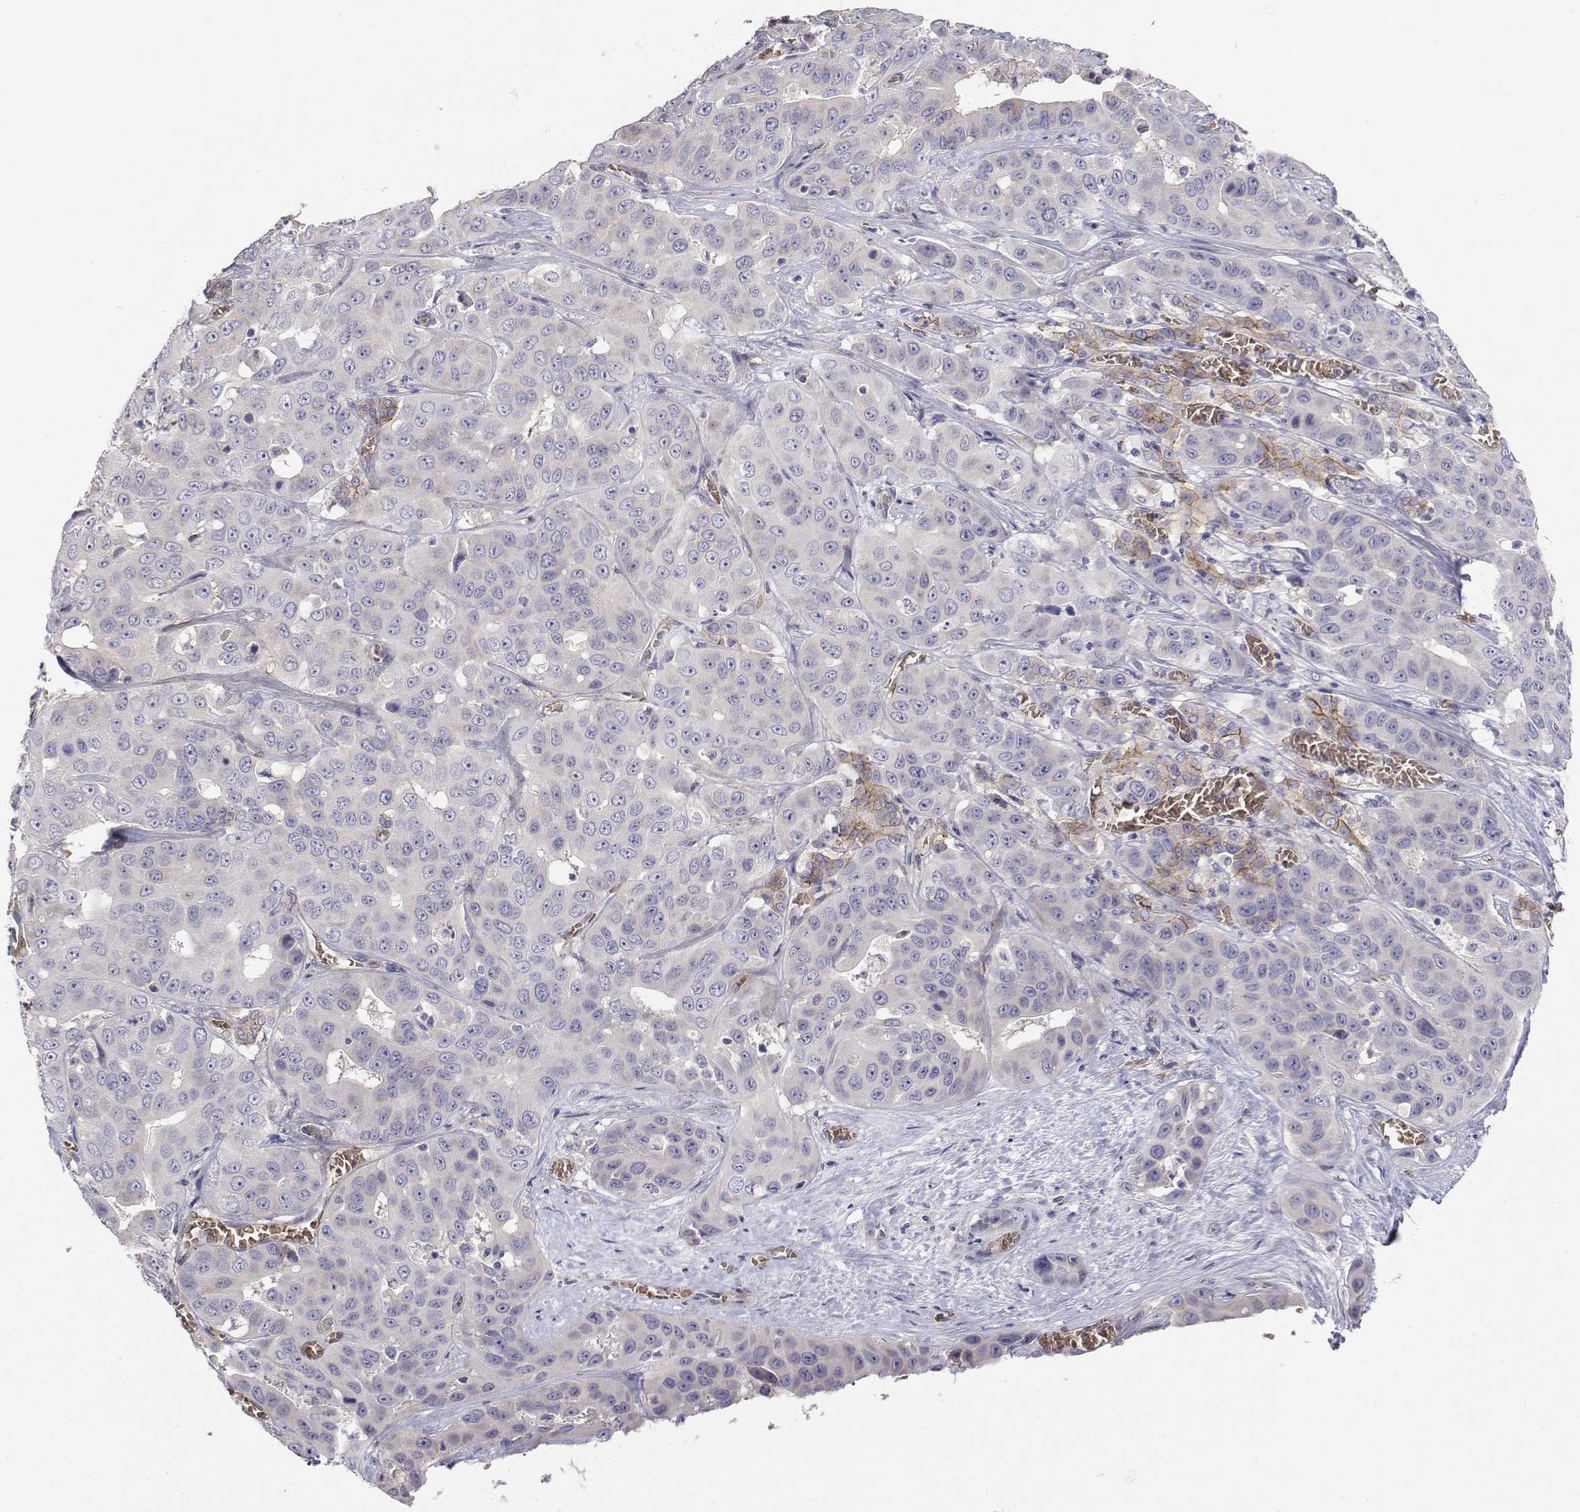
{"staining": {"intensity": "negative", "quantity": "none", "location": "none"}, "tissue": "liver cancer", "cell_type": "Tumor cells", "image_type": "cancer", "snomed": [{"axis": "morphology", "description": "Cholangiocarcinoma"}, {"axis": "topography", "description": "Liver"}], "caption": "Tumor cells show no significant protein expression in liver cancer.", "gene": "CADM1", "patient": {"sex": "female", "age": 52}}